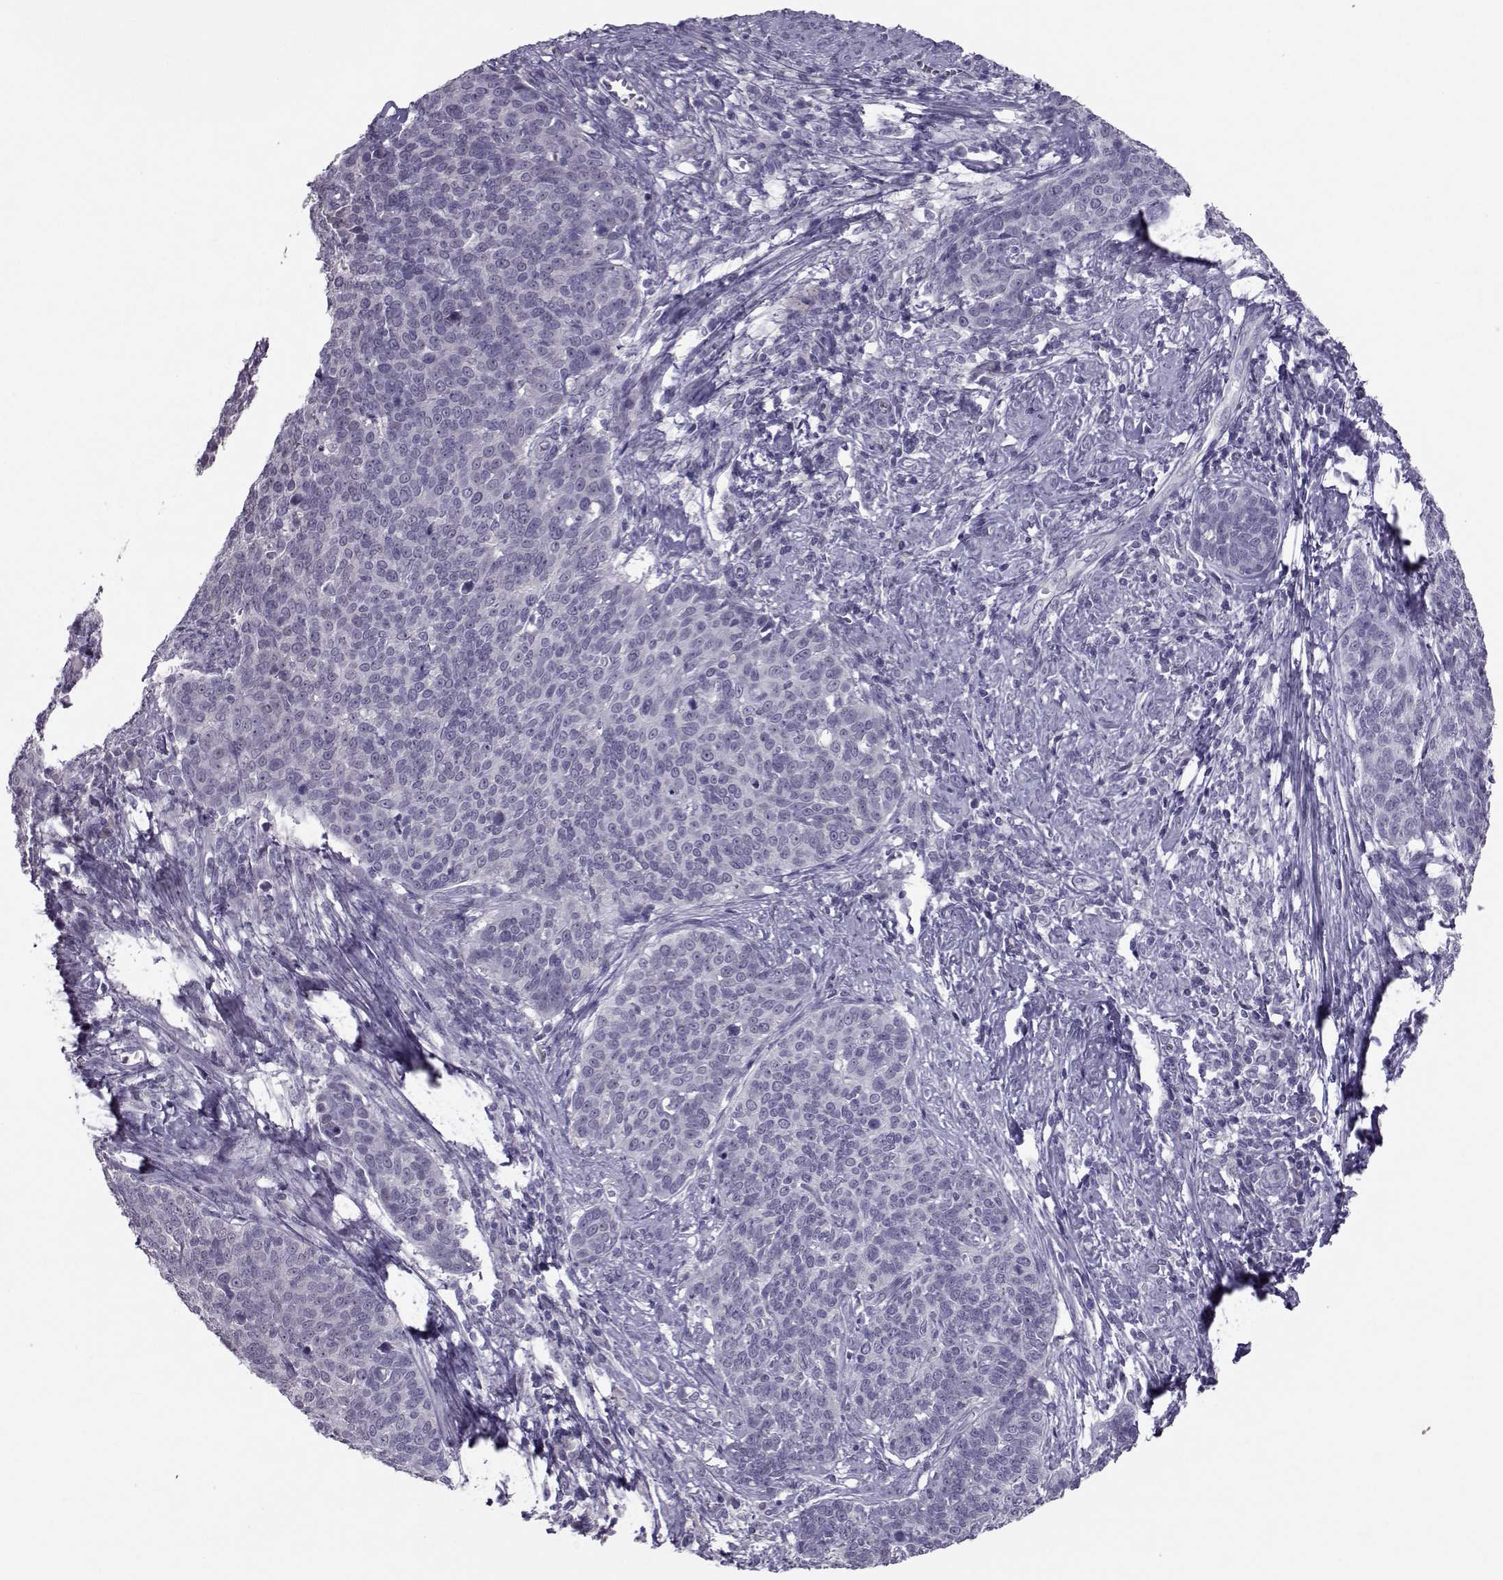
{"staining": {"intensity": "negative", "quantity": "none", "location": "none"}, "tissue": "cervical cancer", "cell_type": "Tumor cells", "image_type": "cancer", "snomed": [{"axis": "morphology", "description": "Squamous cell carcinoma, NOS"}, {"axis": "topography", "description": "Cervix"}], "caption": "Immunohistochemistry (IHC) image of neoplastic tissue: cervical cancer (squamous cell carcinoma) stained with DAB reveals no significant protein positivity in tumor cells.", "gene": "ASRGL1", "patient": {"sex": "female", "age": 39}}